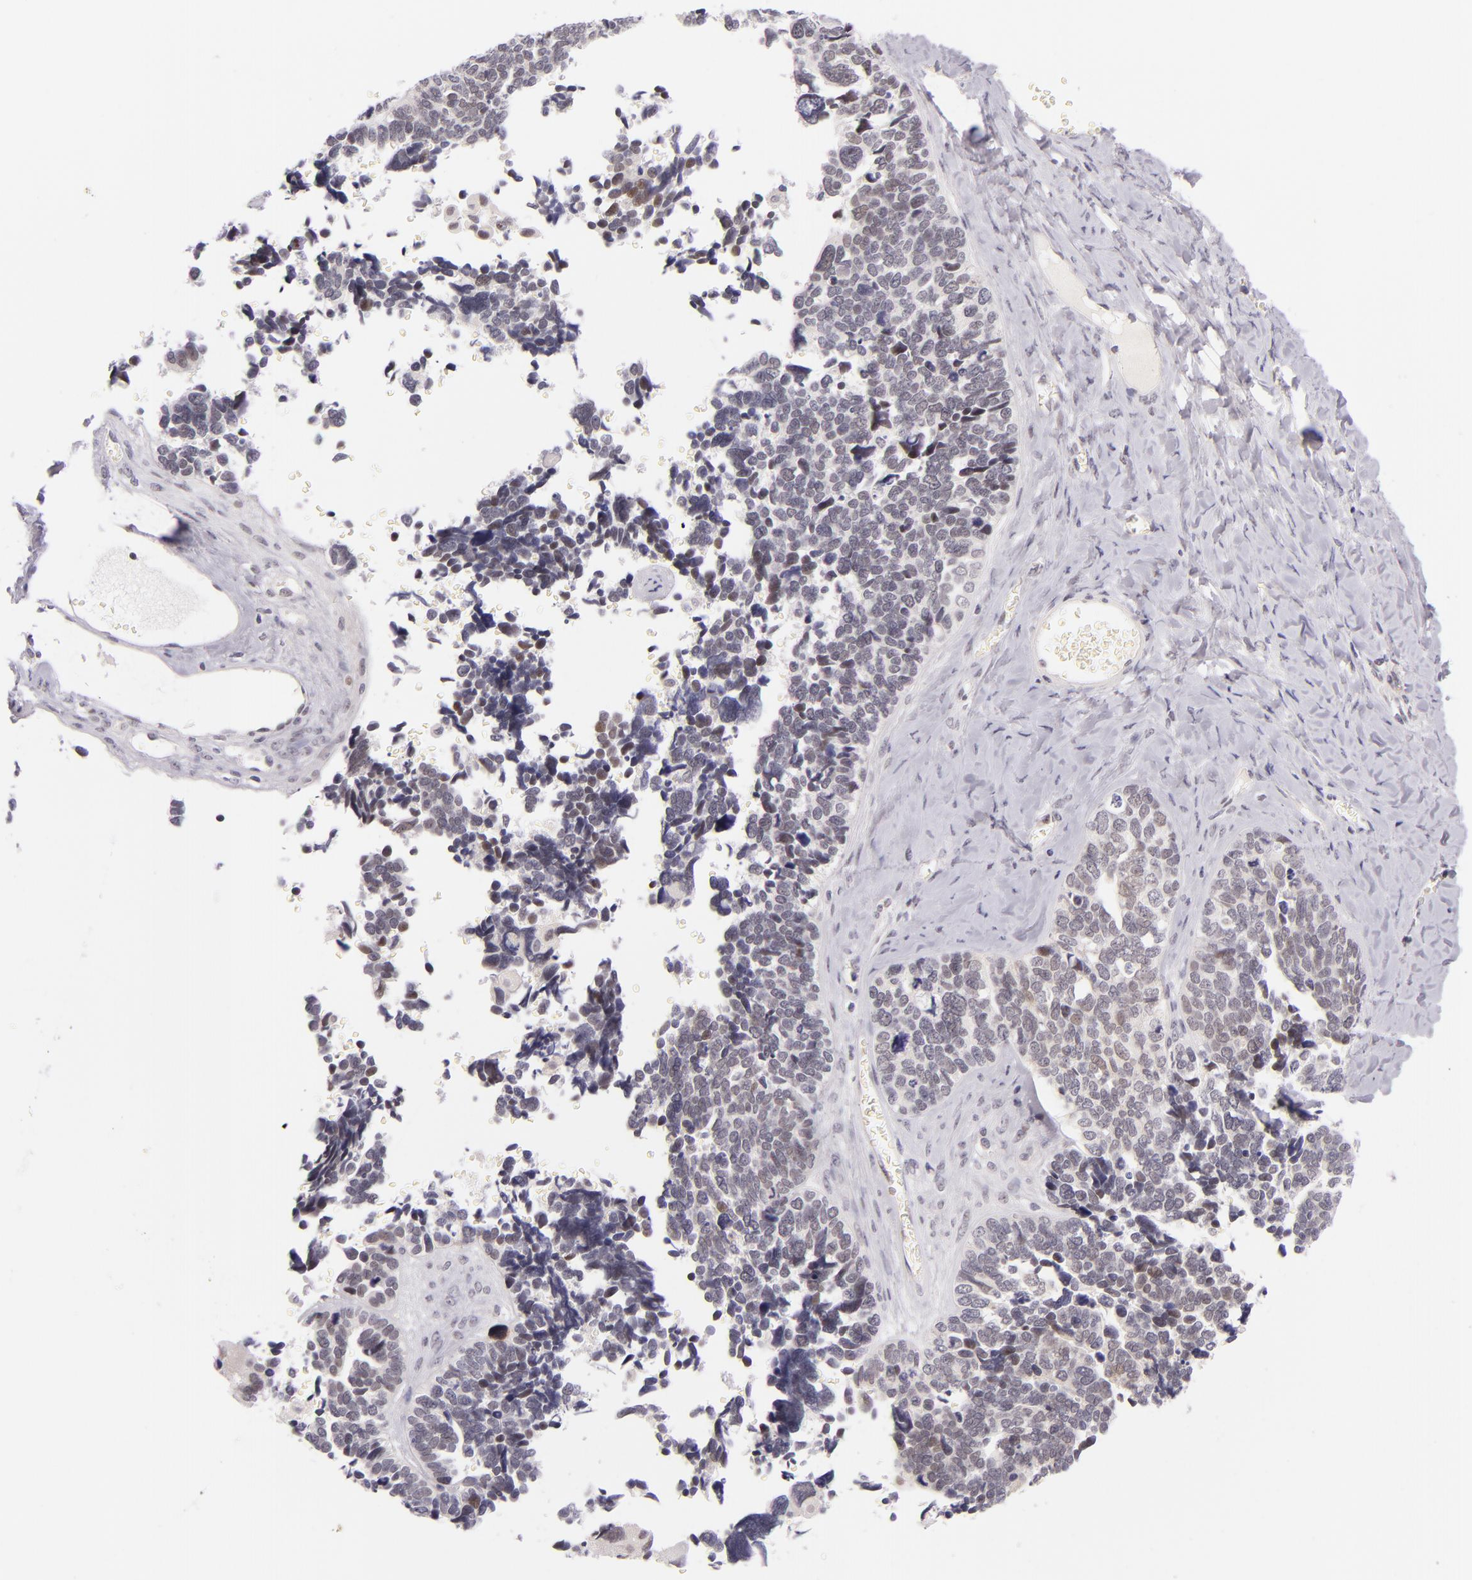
{"staining": {"intensity": "weak", "quantity": "25%-75%", "location": "nuclear"}, "tissue": "ovarian cancer", "cell_type": "Tumor cells", "image_type": "cancer", "snomed": [{"axis": "morphology", "description": "Cystadenocarcinoma, serous, NOS"}, {"axis": "topography", "description": "Ovary"}], "caption": "IHC (DAB (3,3'-diaminobenzidine)) staining of human ovarian serous cystadenocarcinoma shows weak nuclear protein expression in about 25%-75% of tumor cells.", "gene": "BCL3", "patient": {"sex": "female", "age": 77}}